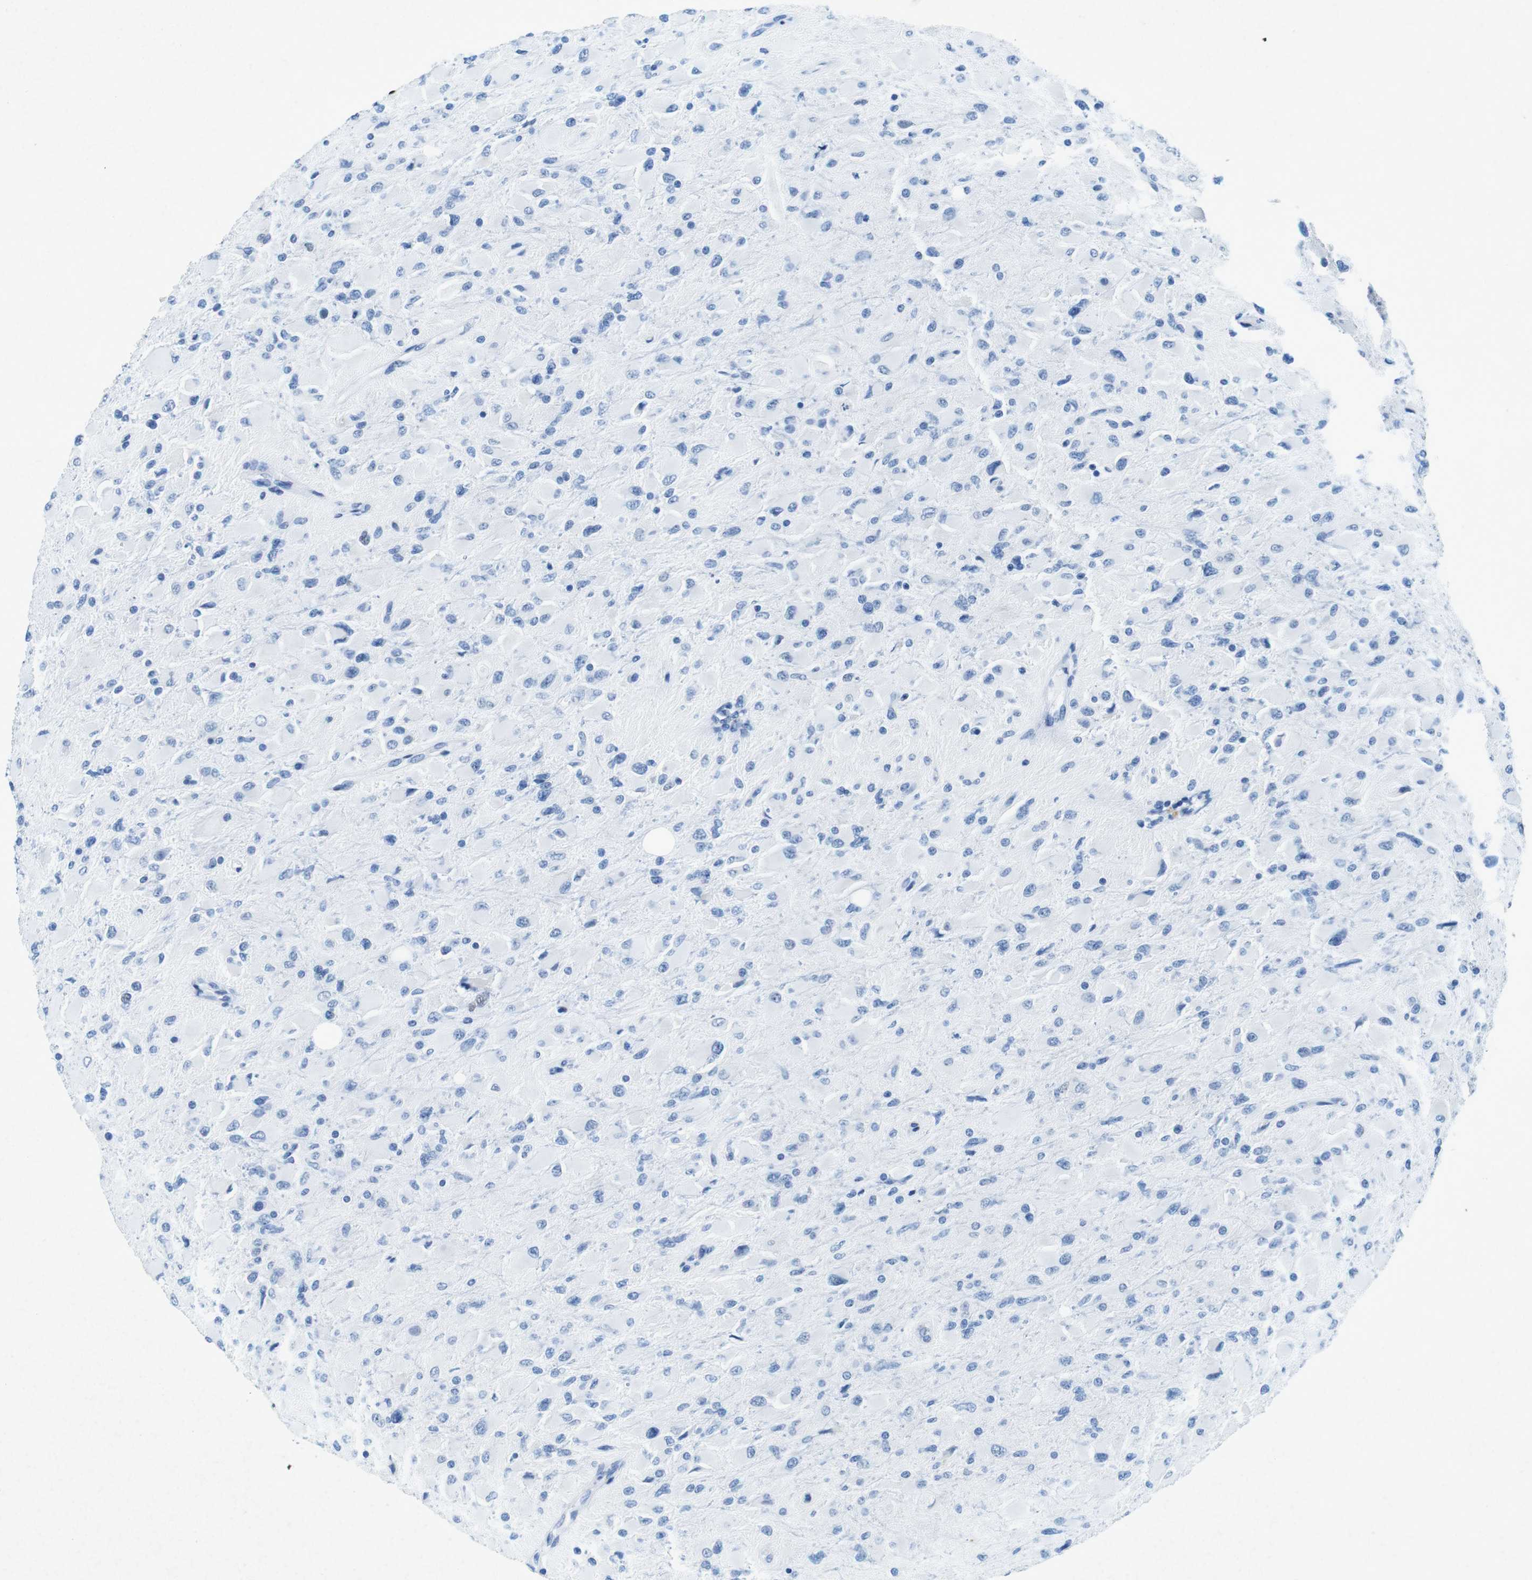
{"staining": {"intensity": "negative", "quantity": "none", "location": "none"}, "tissue": "glioma", "cell_type": "Tumor cells", "image_type": "cancer", "snomed": [{"axis": "morphology", "description": "Glioma, malignant, High grade"}, {"axis": "topography", "description": "Cerebral cortex"}], "caption": "The immunohistochemistry (IHC) photomicrograph has no significant expression in tumor cells of glioma tissue.", "gene": "CTAG1B", "patient": {"sex": "female", "age": 36}}